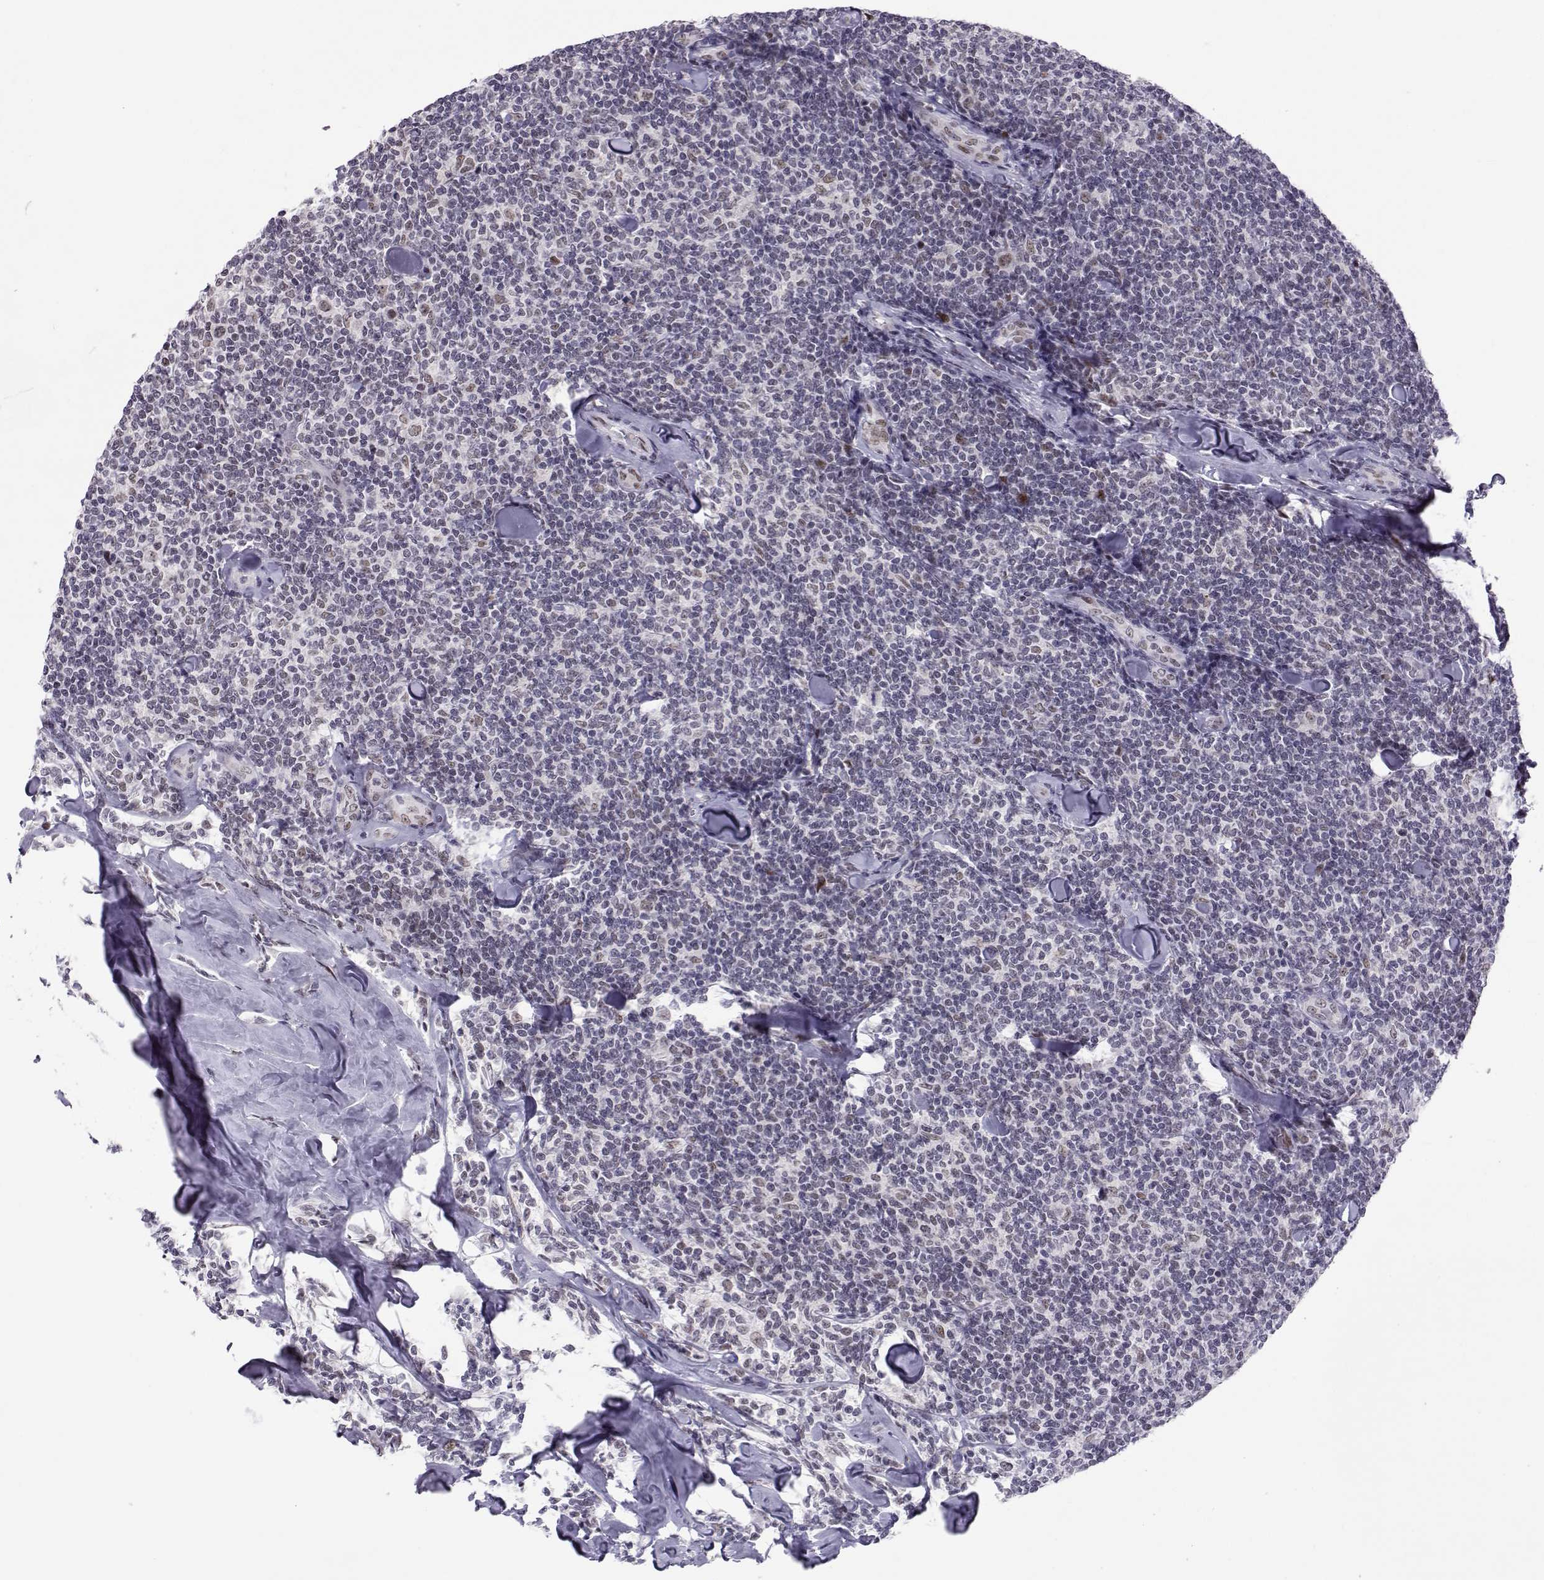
{"staining": {"intensity": "negative", "quantity": "none", "location": "none"}, "tissue": "lymphoma", "cell_type": "Tumor cells", "image_type": "cancer", "snomed": [{"axis": "morphology", "description": "Malignant lymphoma, non-Hodgkin's type, Low grade"}, {"axis": "topography", "description": "Lymph node"}], "caption": "This is an immunohistochemistry (IHC) photomicrograph of malignant lymphoma, non-Hodgkin's type (low-grade). There is no expression in tumor cells.", "gene": "SIX6", "patient": {"sex": "female", "age": 56}}